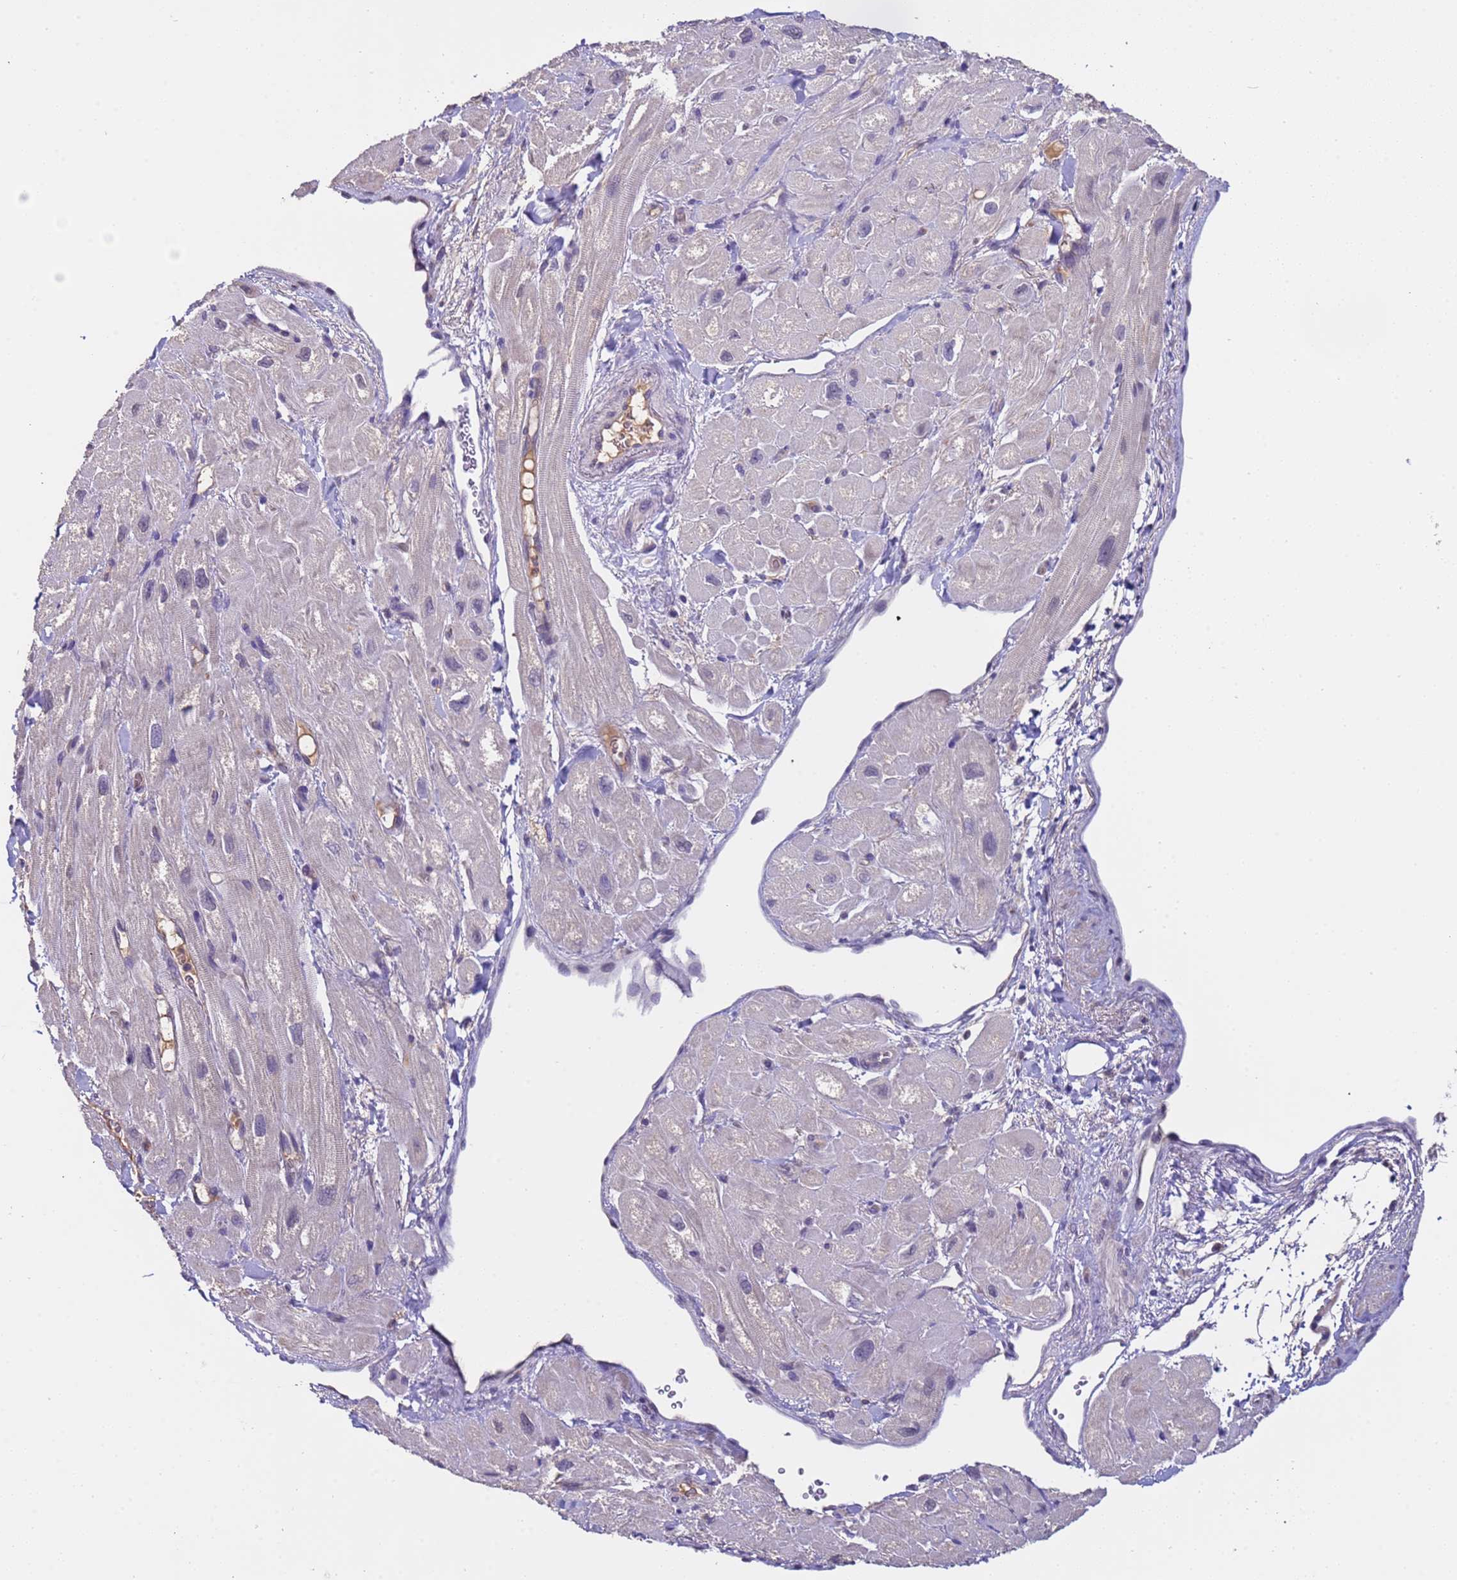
{"staining": {"intensity": "weak", "quantity": "<25%", "location": "cytoplasmic/membranous"}, "tissue": "heart muscle", "cell_type": "Cardiomyocytes", "image_type": "normal", "snomed": [{"axis": "morphology", "description": "Normal tissue, NOS"}, {"axis": "topography", "description": "Heart"}], "caption": "DAB (3,3'-diaminobenzidine) immunohistochemical staining of unremarkable human heart muscle demonstrates no significant staining in cardiomyocytes. (DAB immunohistochemistry with hematoxylin counter stain).", "gene": "ZNF248", "patient": {"sex": "male", "age": 65}}